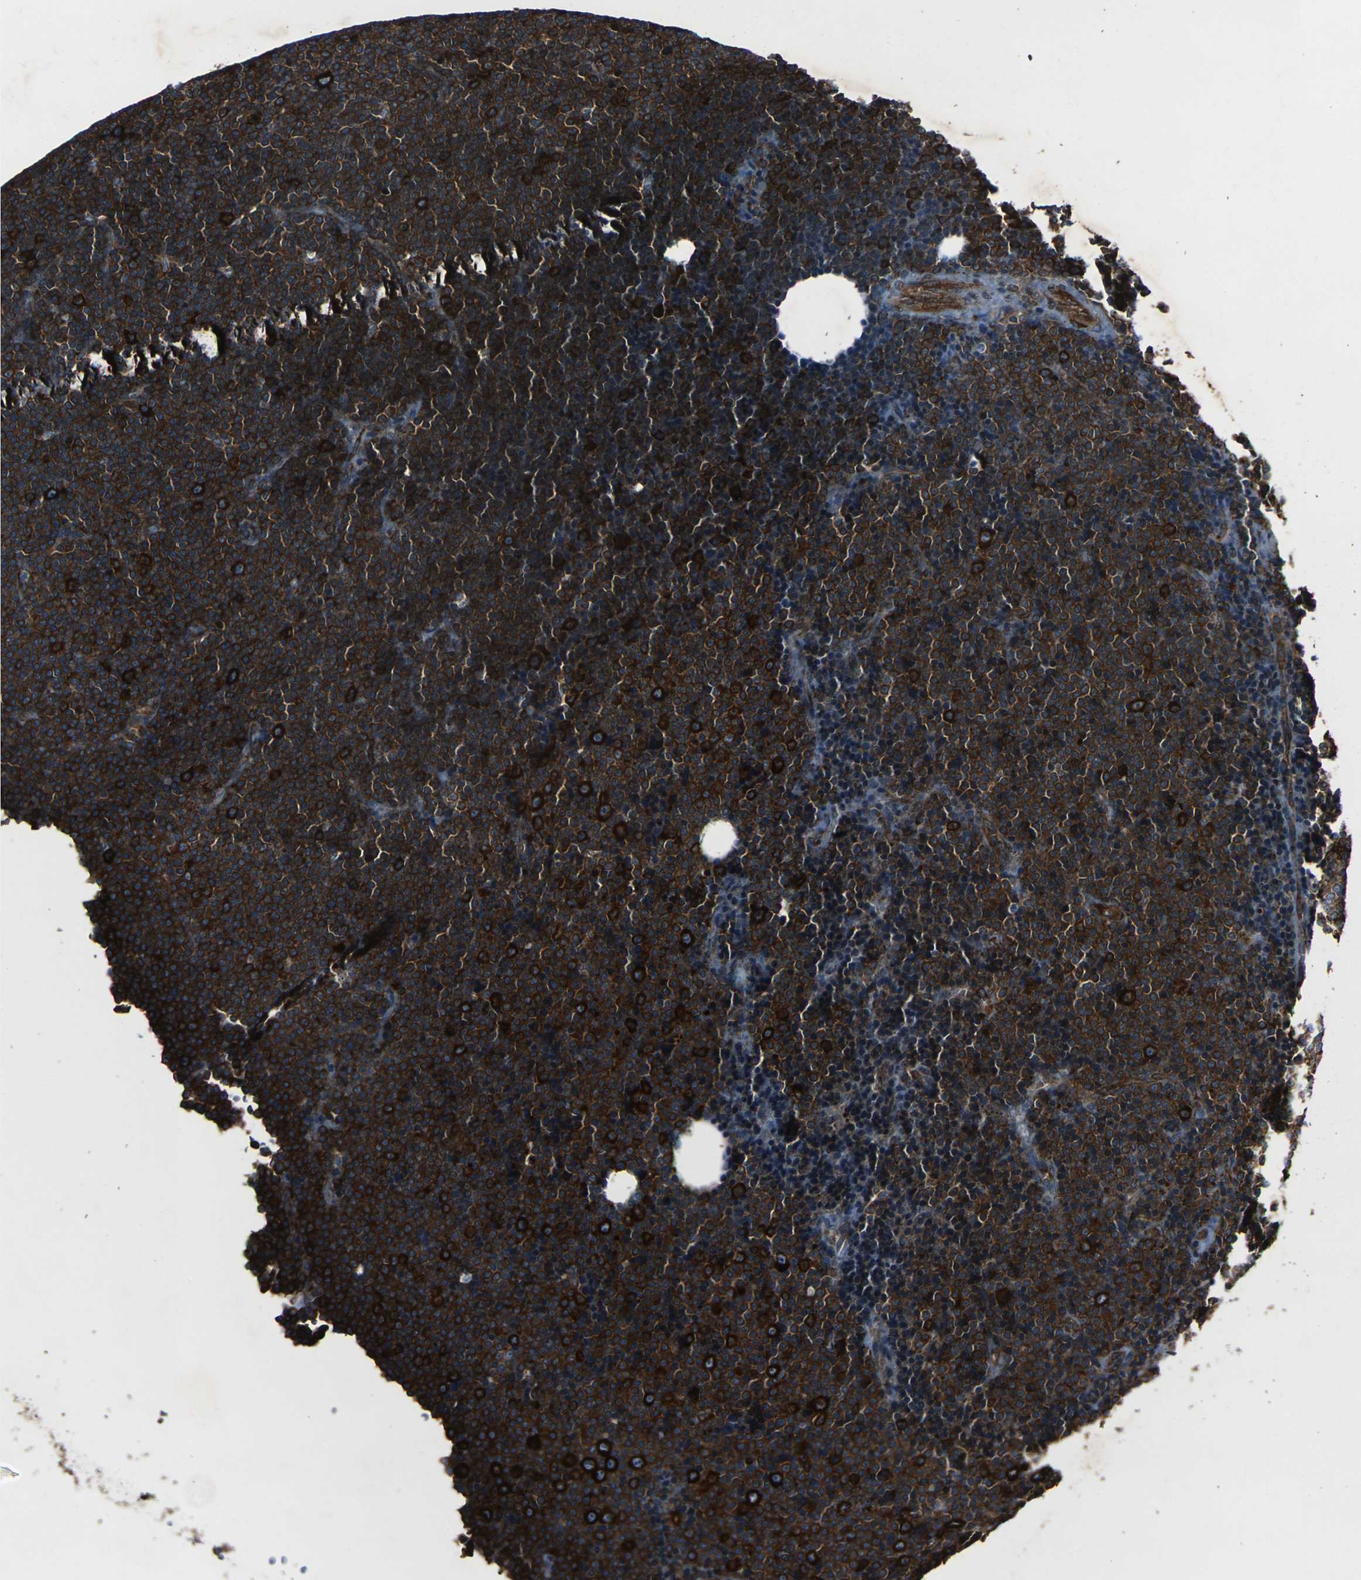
{"staining": {"intensity": "strong", "quantity": ">75%", "location": "cytoplasmic/membranous"}, "tissue": "lymphoma", "cell_type": "Tumor cells", "image_type": "cancer", "snomed": [{"axis": "morphology", "description": "Malignant lymphoma, non-Hodgkin's type, Low grade"}, {"axis": "topography", "description": "Lymph node"}], "caption": "Brown immunohistochemical staining in lymphoma shows strong cytoplasmic/membranous expression in about >75% of tumor cells.", "gene": "MARCHF2", "patient": {"sex": "female", "age": 67}}